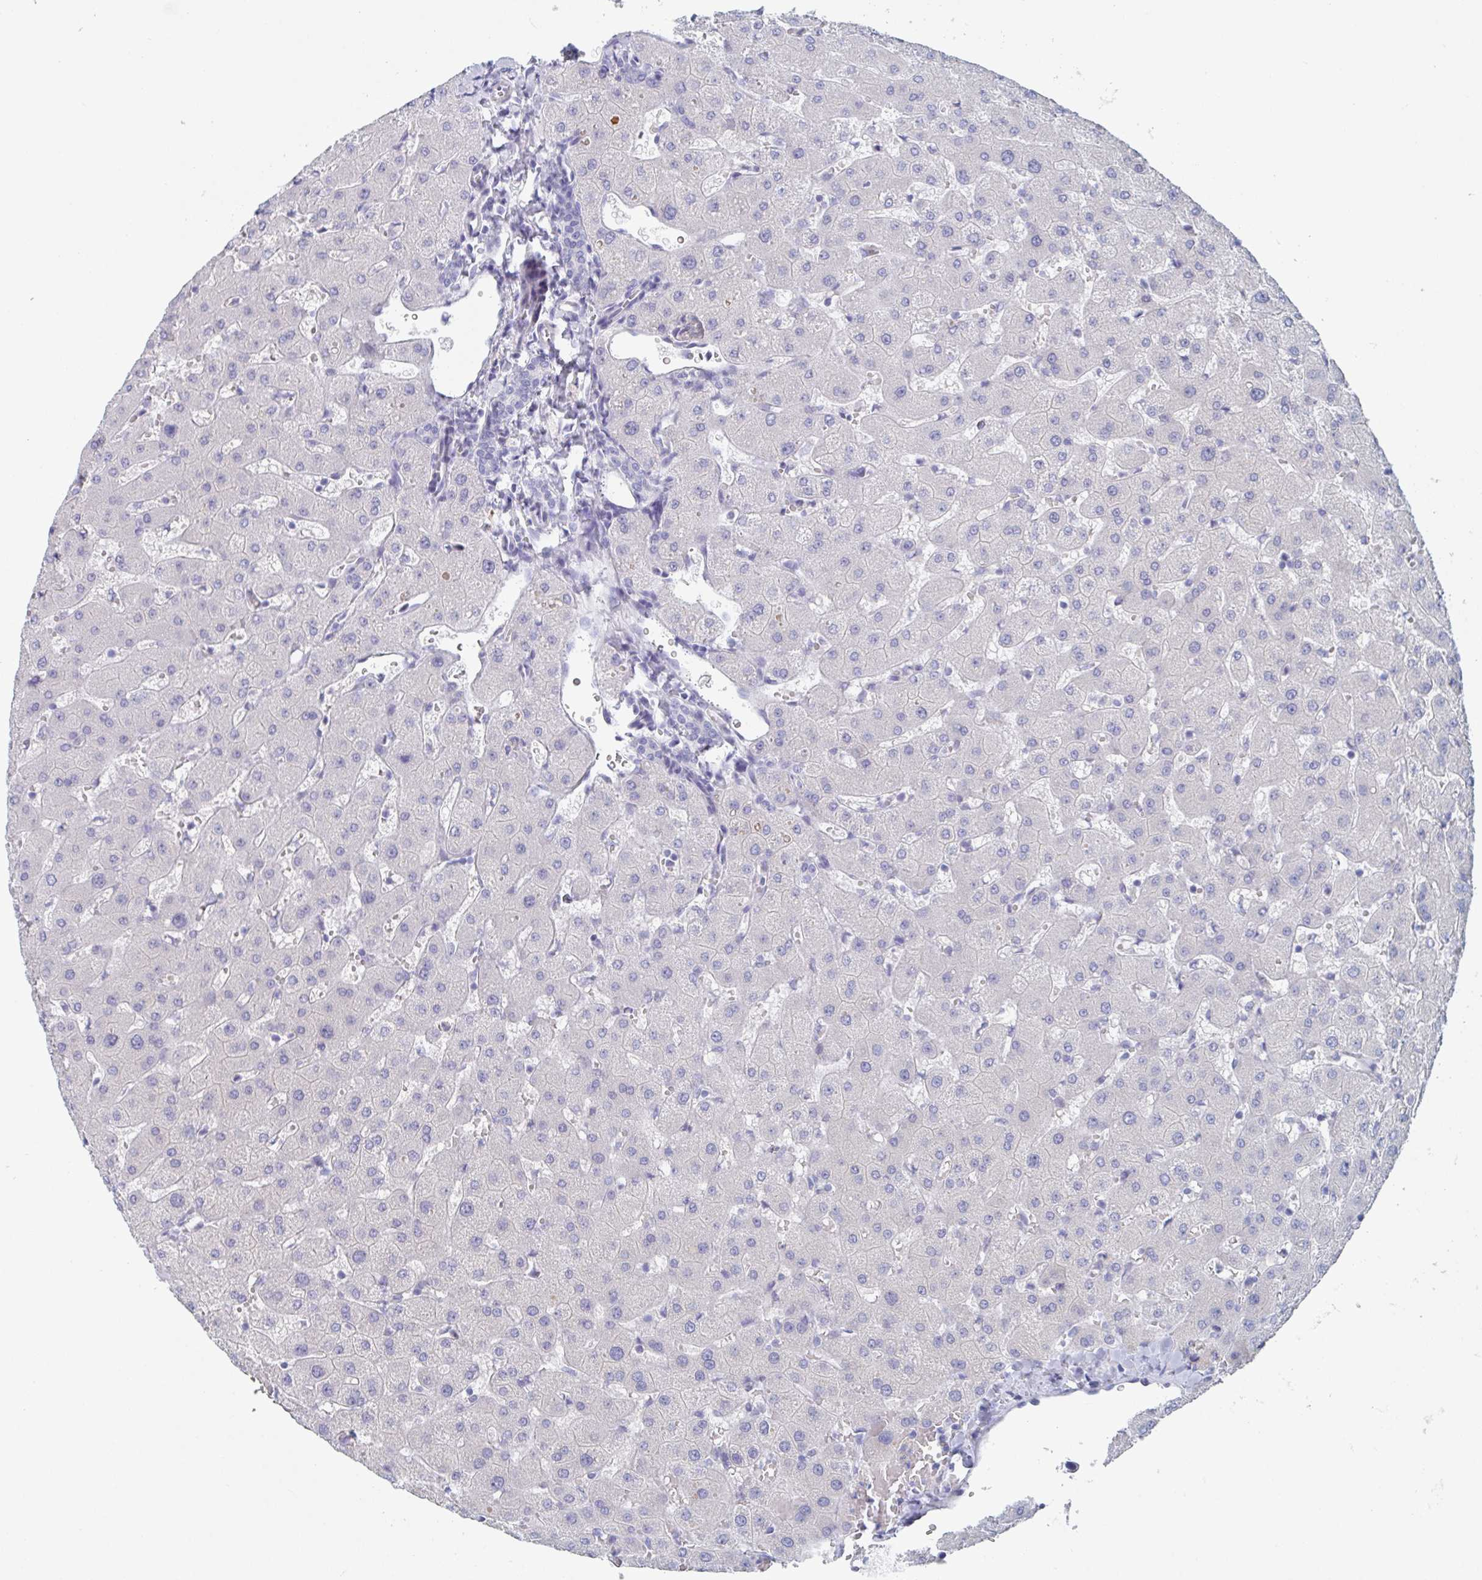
{"staining": {"intensity": "negative", "quantity": "none", "location": "none"}, "tissue": "liver", "cell_type": "Cholangiocytes", "image_type": "normal", "snomed": [{"axis": "morphology", "description": "Normal tissue, NOS"}, {"axis": "topography", "description": "Liver"}], "caption": "Cholangiocytes show no significant protein positivity in unremarkable liver. (DAB (3,3'-diaminobenzidine) immunohistochemistry (IHC) with hematoxylin counter stain).", "gene": "NT5C3B", "patient": {"sex": "female", "age": 63}}